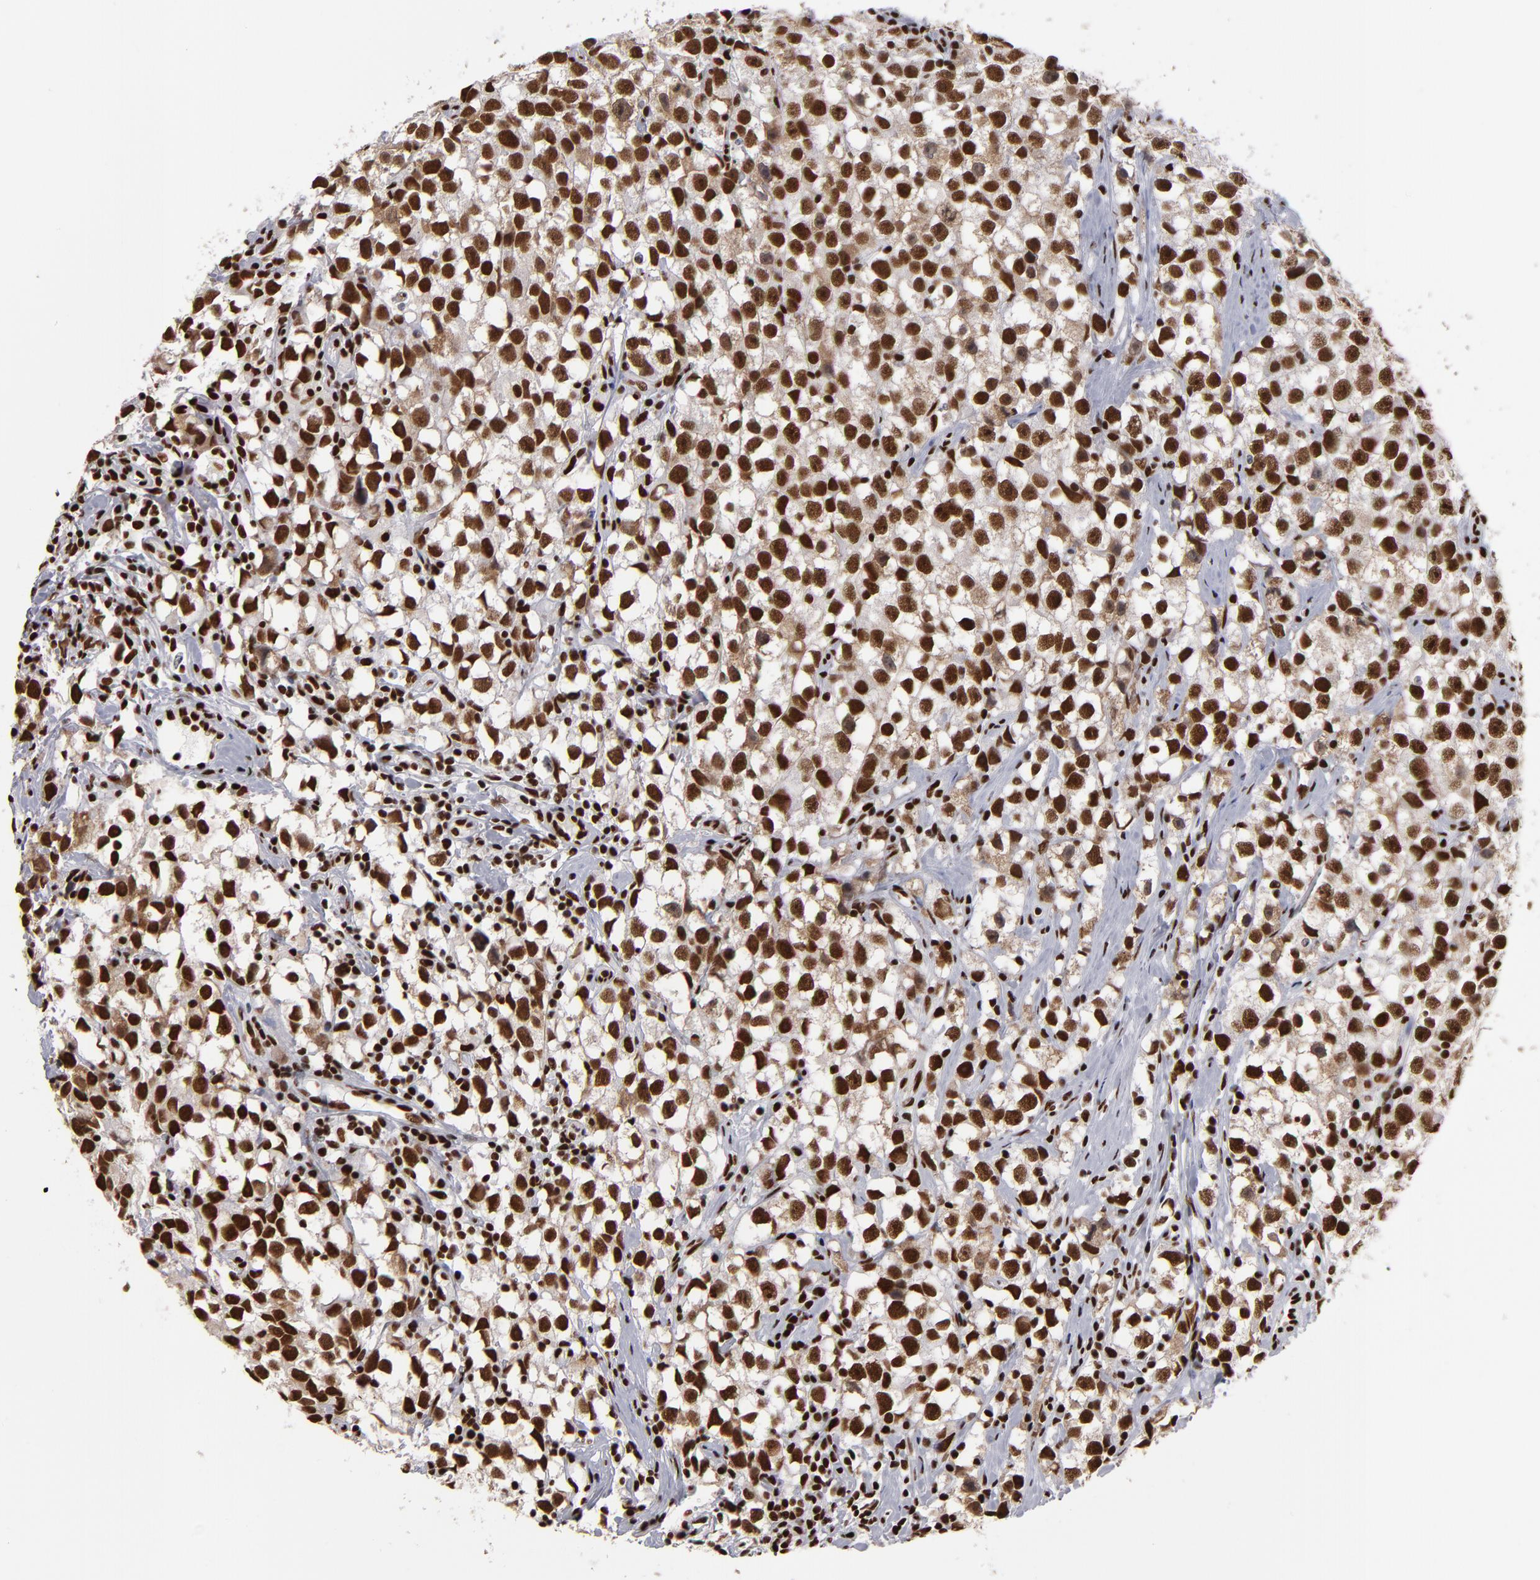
{"staining": {"intensity": "strong", "quantity": ">75%", "location": "nuclear"}, "tissue": "testis cancer", "cell_type": "Tumor cells", "image_type": "cancer", "snomed": [{"axis": "morphology", "description": "Seminoma, NOS"}, {"axis": "topography", "description": "Testis"}], "caption": "A high amount of strong nuclear staining is appreciated in approximately >75% of tumor cells in testis seminoma tissue. (DAB IHC with brightfield microscopy, high magnification).", "gene": "MRE11", "patient": {"sex": "male", "age": 35}}